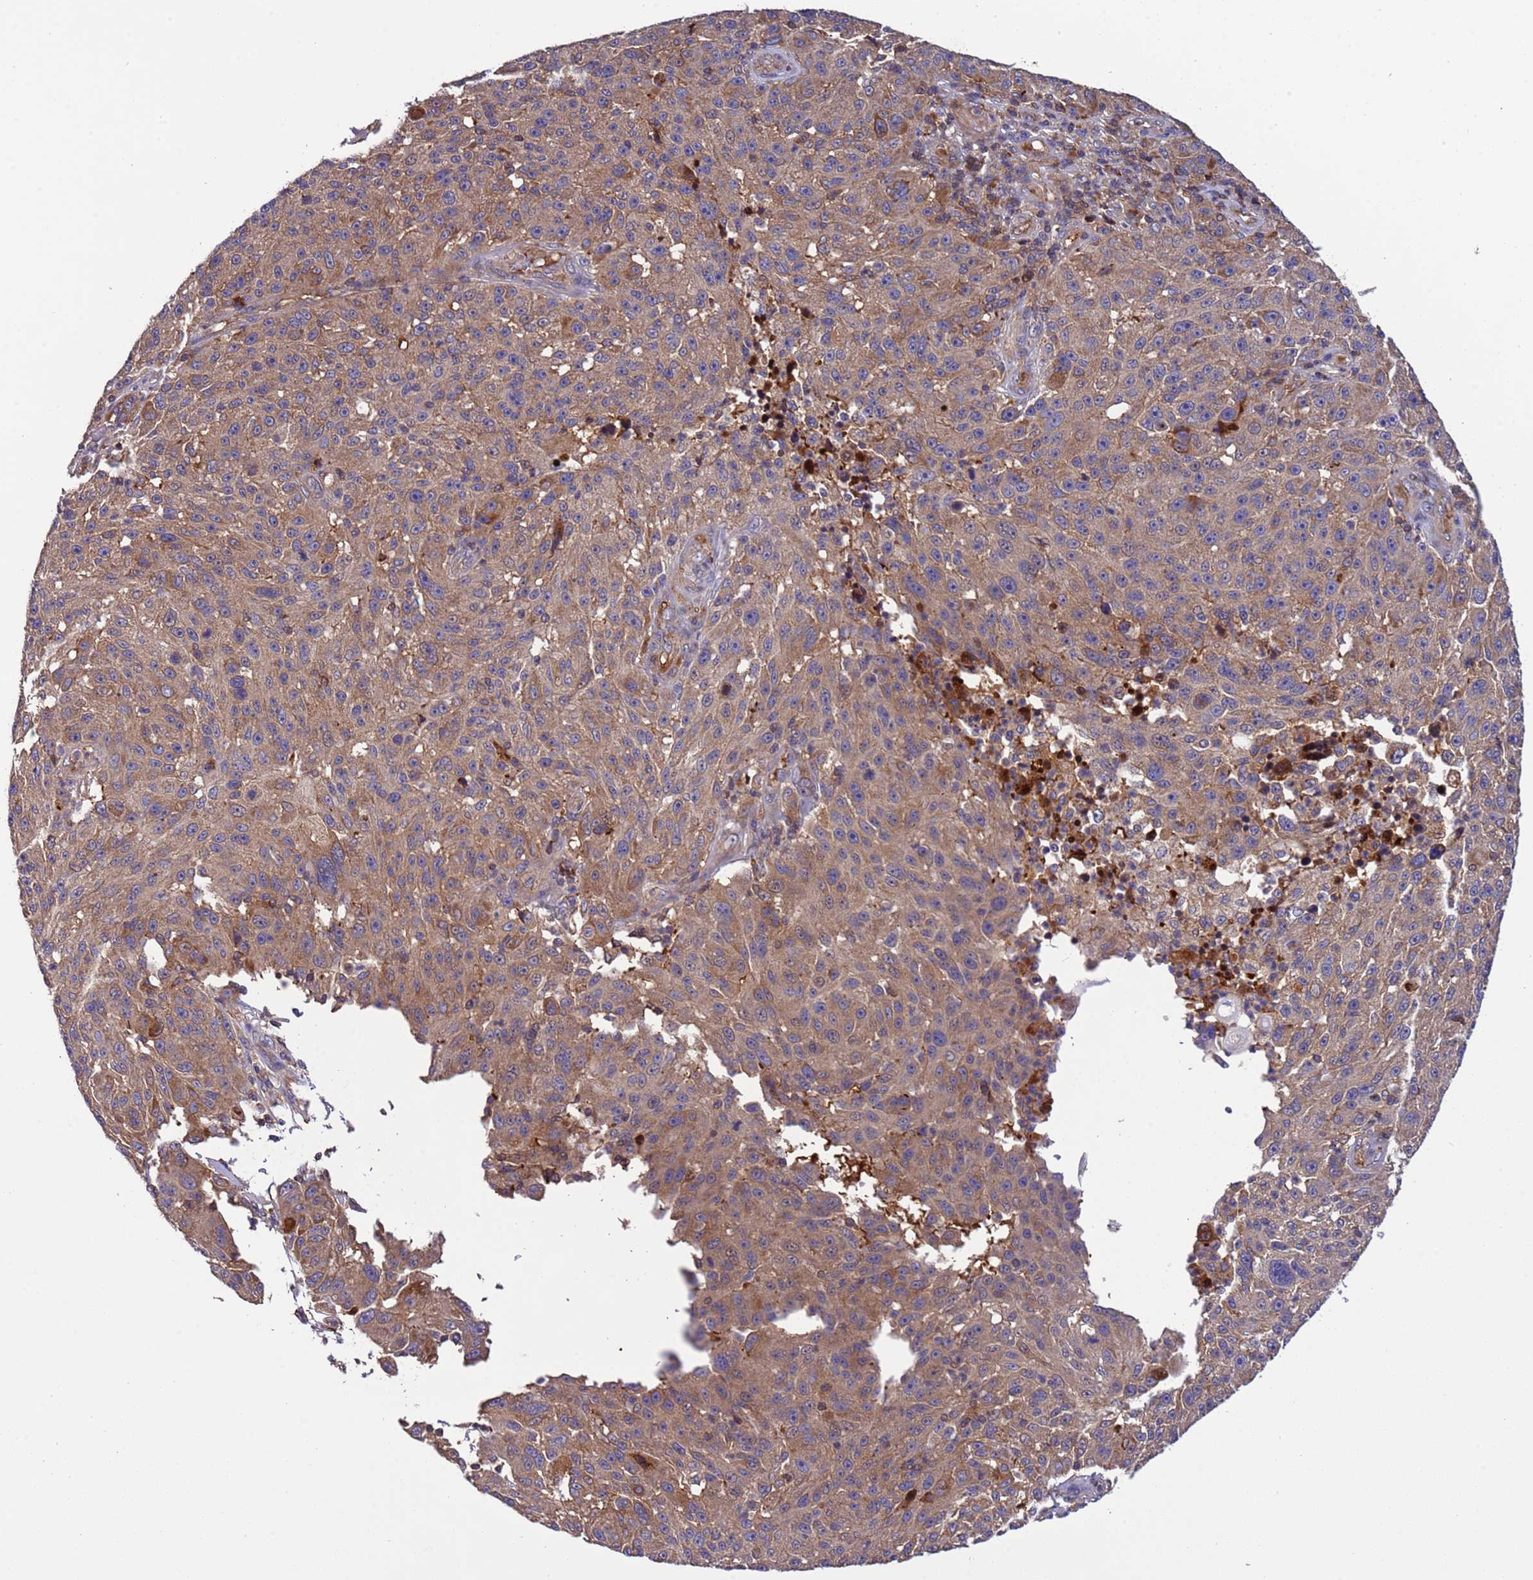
{"staining": {"intensity": "moderate", "quantity": ">75%", "location": "cytoplasmic/membranous"}, "tissue": "melanoma", "cell_type": "Tumor cells", "image_type": "cancer", "snomed": [{"axis": "morphology", "description": "Malignant melanoma, NOS"}, {"axis": "topography", "description": "Skin"}], "caption": "IHC staining of melanoma, which demonstrates medium levels of moderate cytoplasmic/membranous expression in about >75% of tumor cells indicating moderate cytoplasmic/membranous protein positivity. The staining was performed using DAB (3,3'-diaminobenzidine) (brown) for protein detection and nuclei were counterstained in hematoxylin (blue).", "gene": "PARP16", "patient": {"sex": "male", "age": 53}}